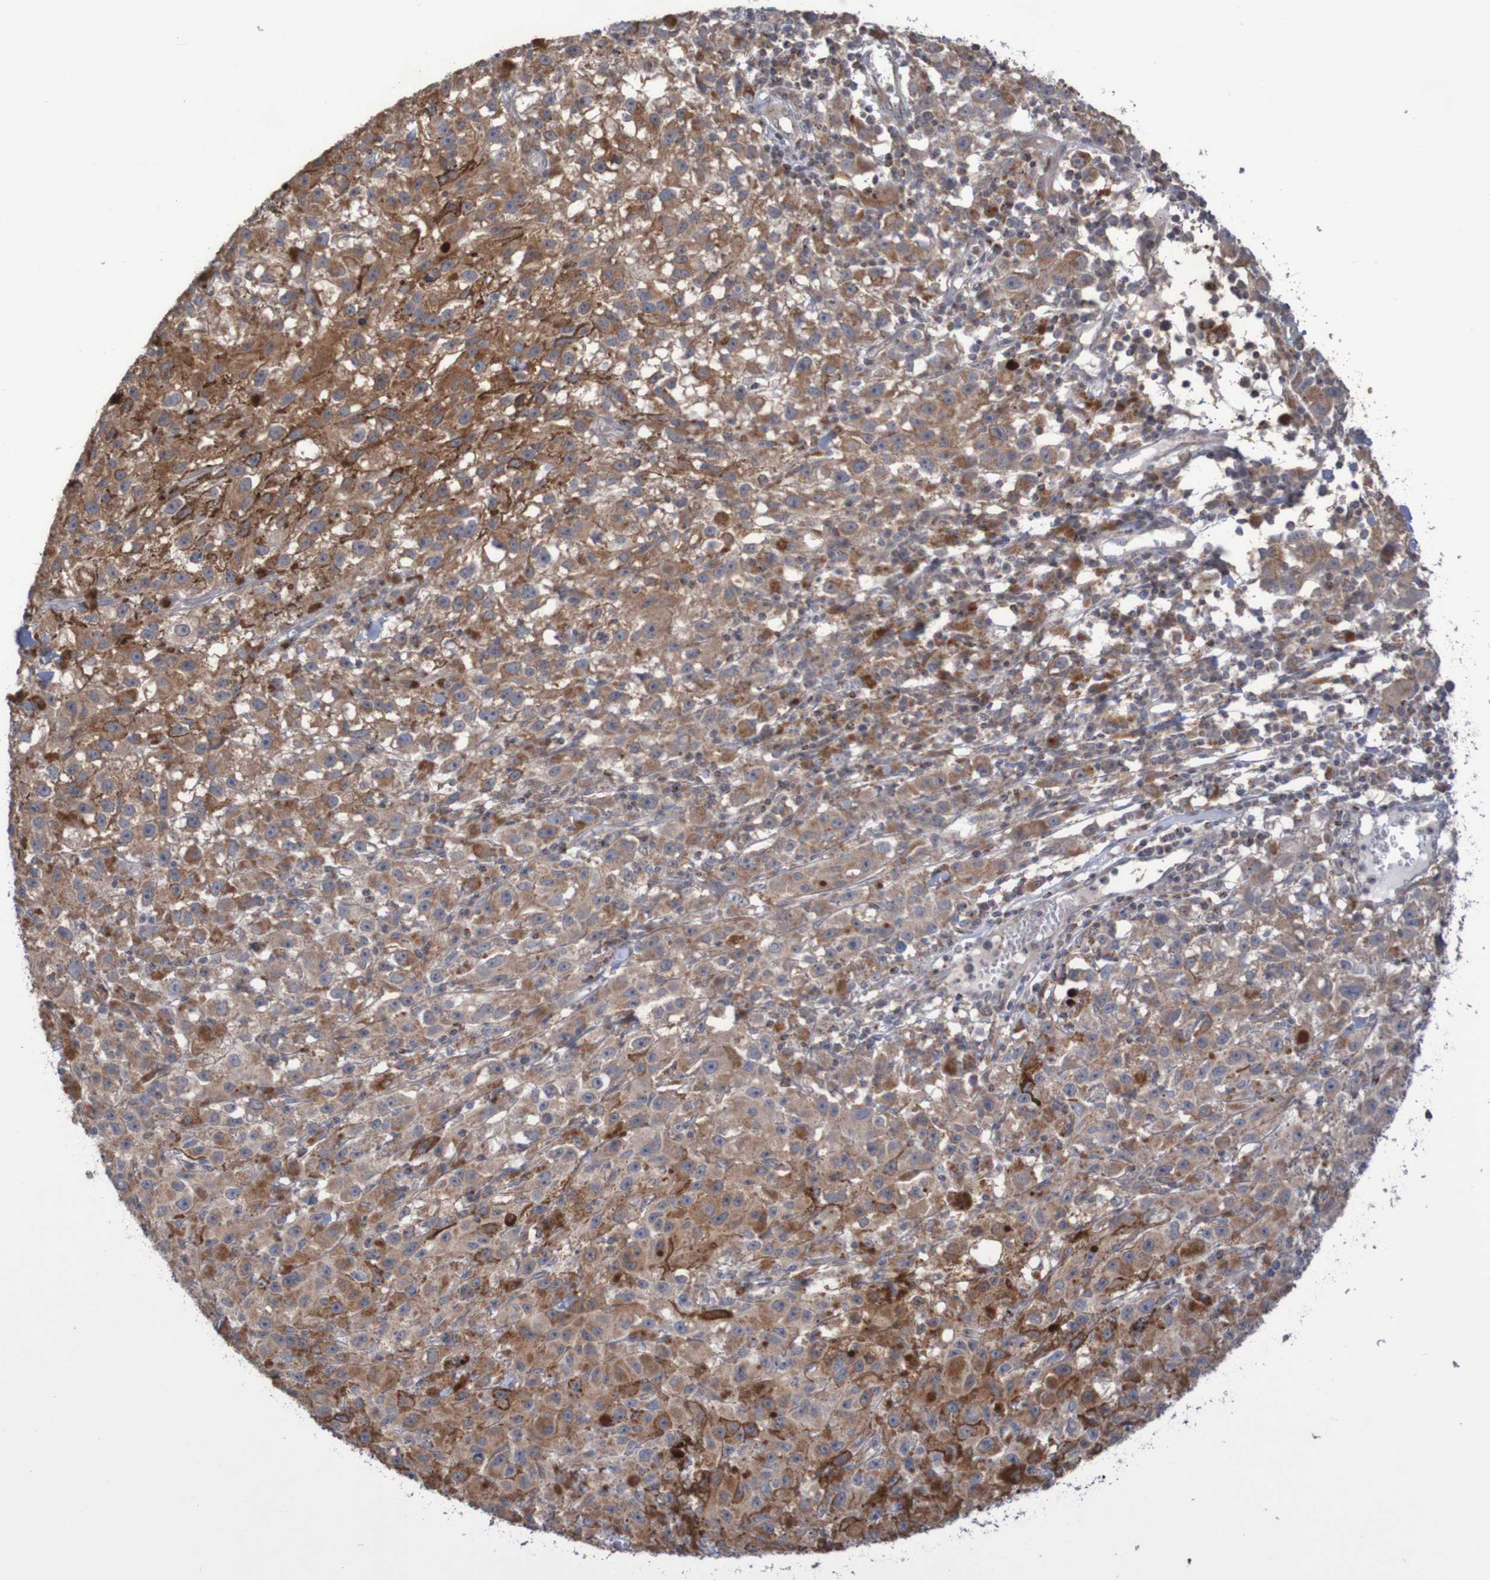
{"staining": {"intensity": "moderate", "quantity": ">75%", "location": "cytoplasmic/membranous"}, "tissue": "melanoma", "cell_type": "Tumor cells", "image_type": "cancer", "snomed": [{"axis": "morphology", "description": "Malignant melanoma, NOS"}, {"axis": "topography", "description": "Skin"}], "caption": "This micrograph shows immunohistochemistry (IHC) staining of human malignant melanoma, with medium moderate cytoplasmic/membranous positivity in approximately >75% of tumor cells.", "gene": "C3orf18", "patient": {"sex": "female", "age": 104}}